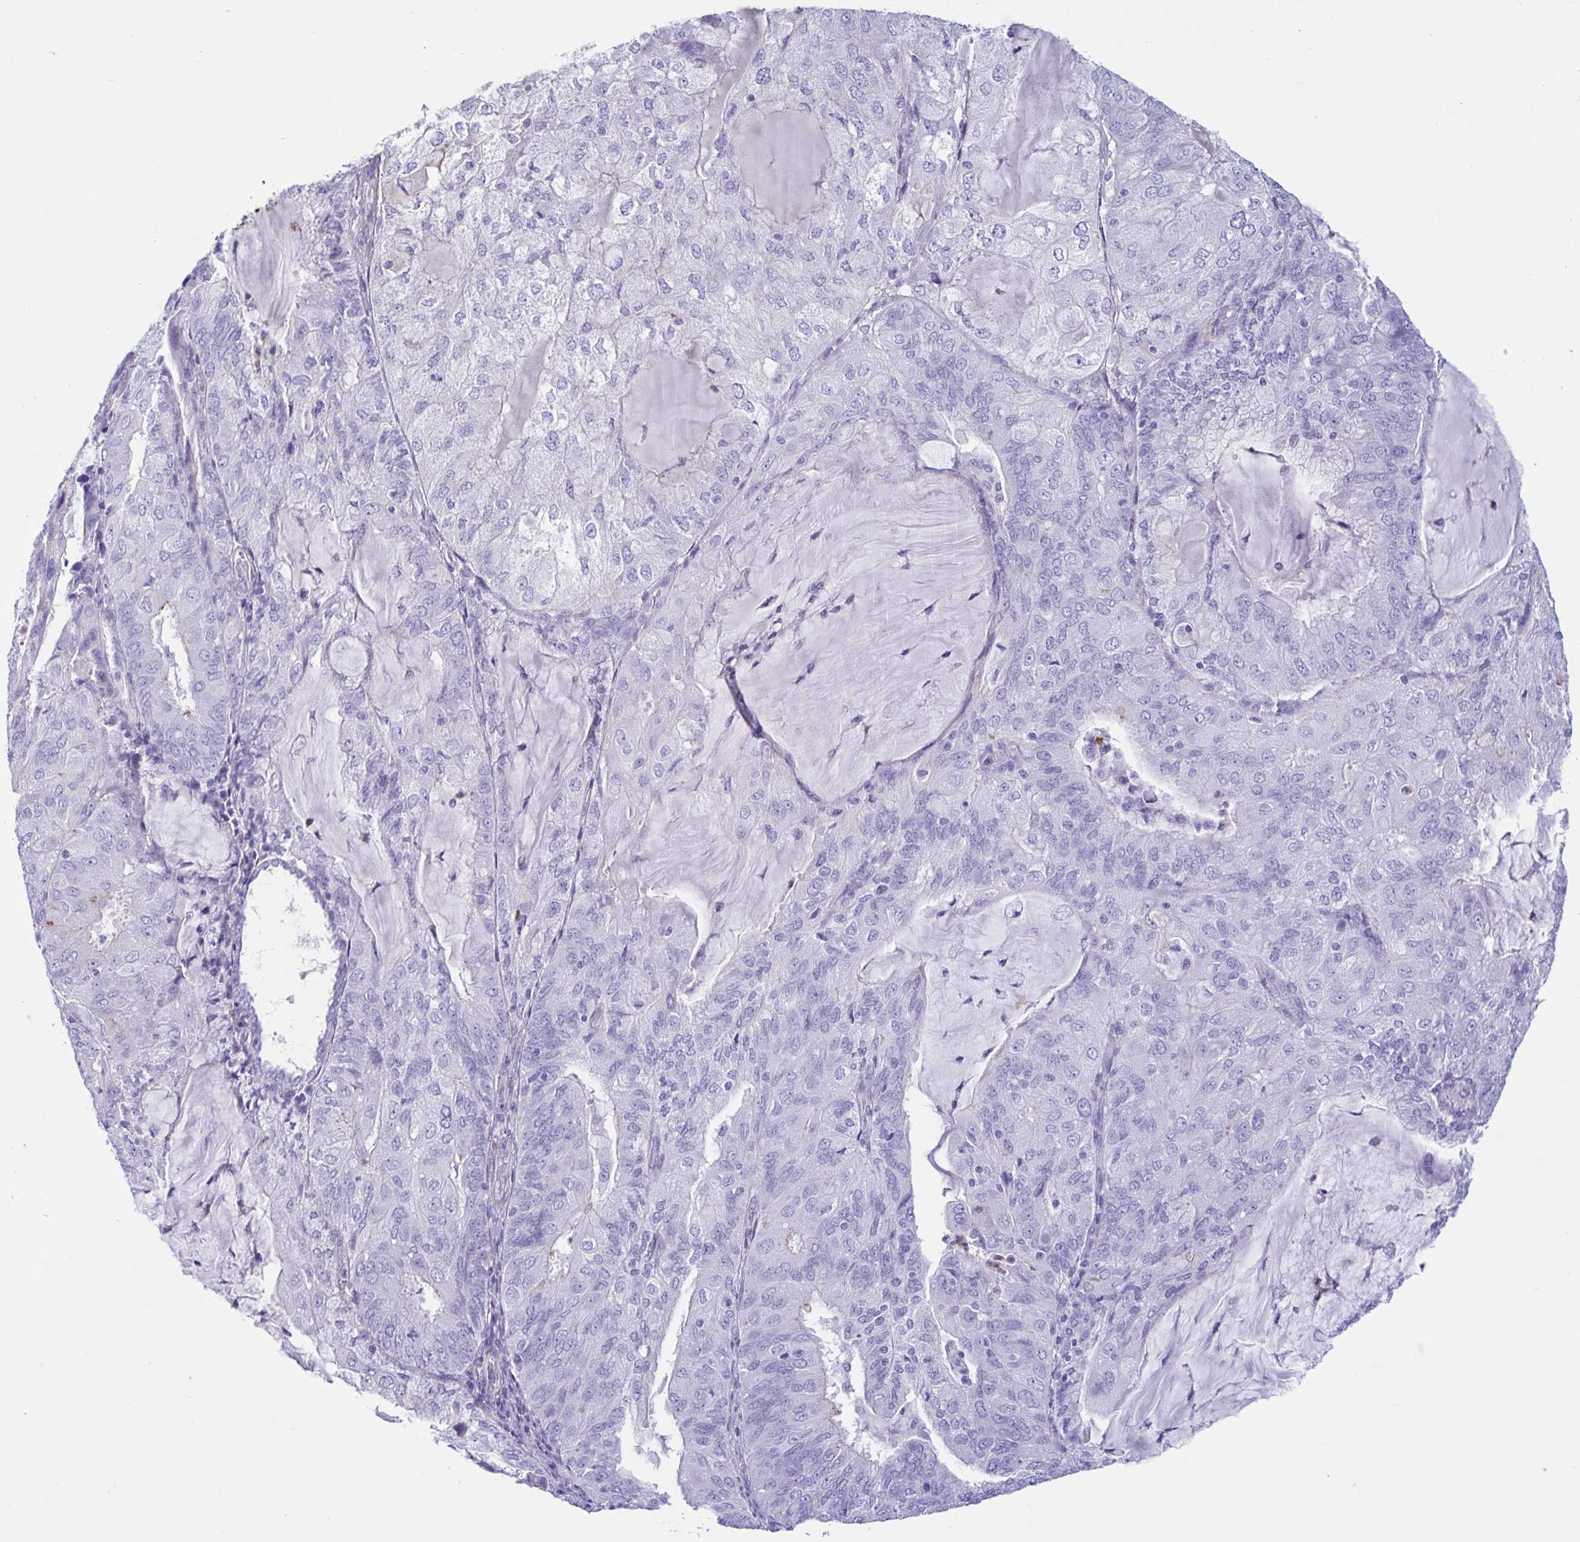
{"staining": {"intensity": "negative", "quantity": "none", "location": "none"}, "tissue": "endometrial cancer", "cell_type": "Tumor cells", "image_type": "cancer", "snomed": [{"axis": "morphology", "description": "Adenocarcinoma, NOS"}, {"axis": "topography", "description": "Endometrium"}], "caption": "There is no significant positivity in tumor cells of endometrial cancer. The staining was performed using DAB (3,3'-diaminobenzidine) to visualize the protein expression in brown, while the nuclei were stained in blue with hematoxylin (Magnification: 20x).", "gene": "CYP11B1", "patient": {"sex": "female", "age": 81}}